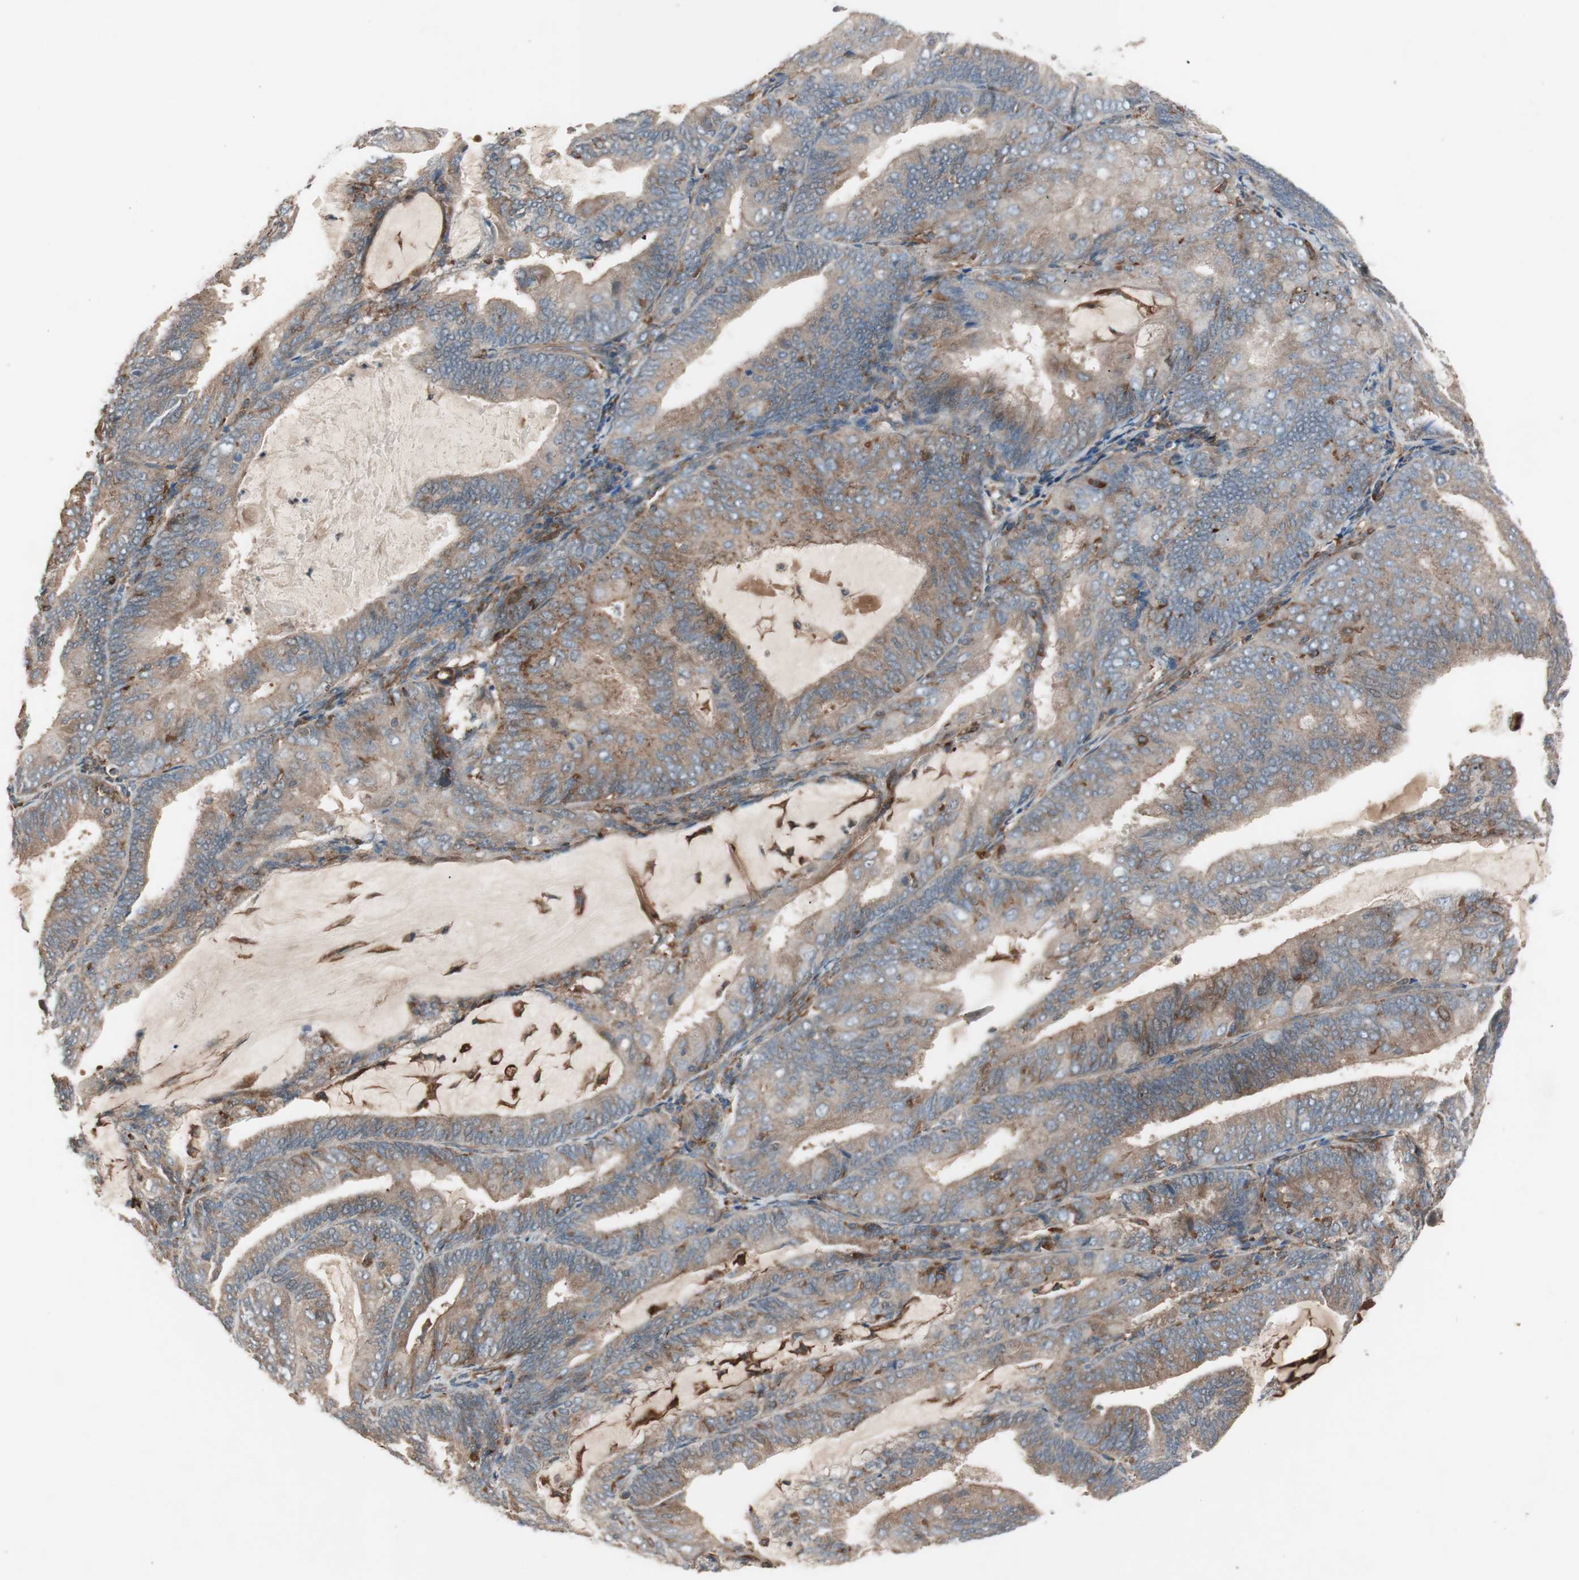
{"staining": {"intensity": "moderate", "quantity": ">75%", "location": "cytoplasmic/membranous"}, "tissue": "endometrial cancer", "cell_type": "Tumor cells", "image_type": "cancer", "snomed": [{"axis": "morphology", "description": "Adenocarcinoma, NOS"}, {"axis": "topography", "description": "Endometrium"}], "caption": "Protein positivity by IHC shows moderate cytoplasmic/membranous expression in approximately >75% of tumor cells in endometrial adenocarcinoma.", "gene": "STAB1", "patient": {"sex": "female", "age": 81}}